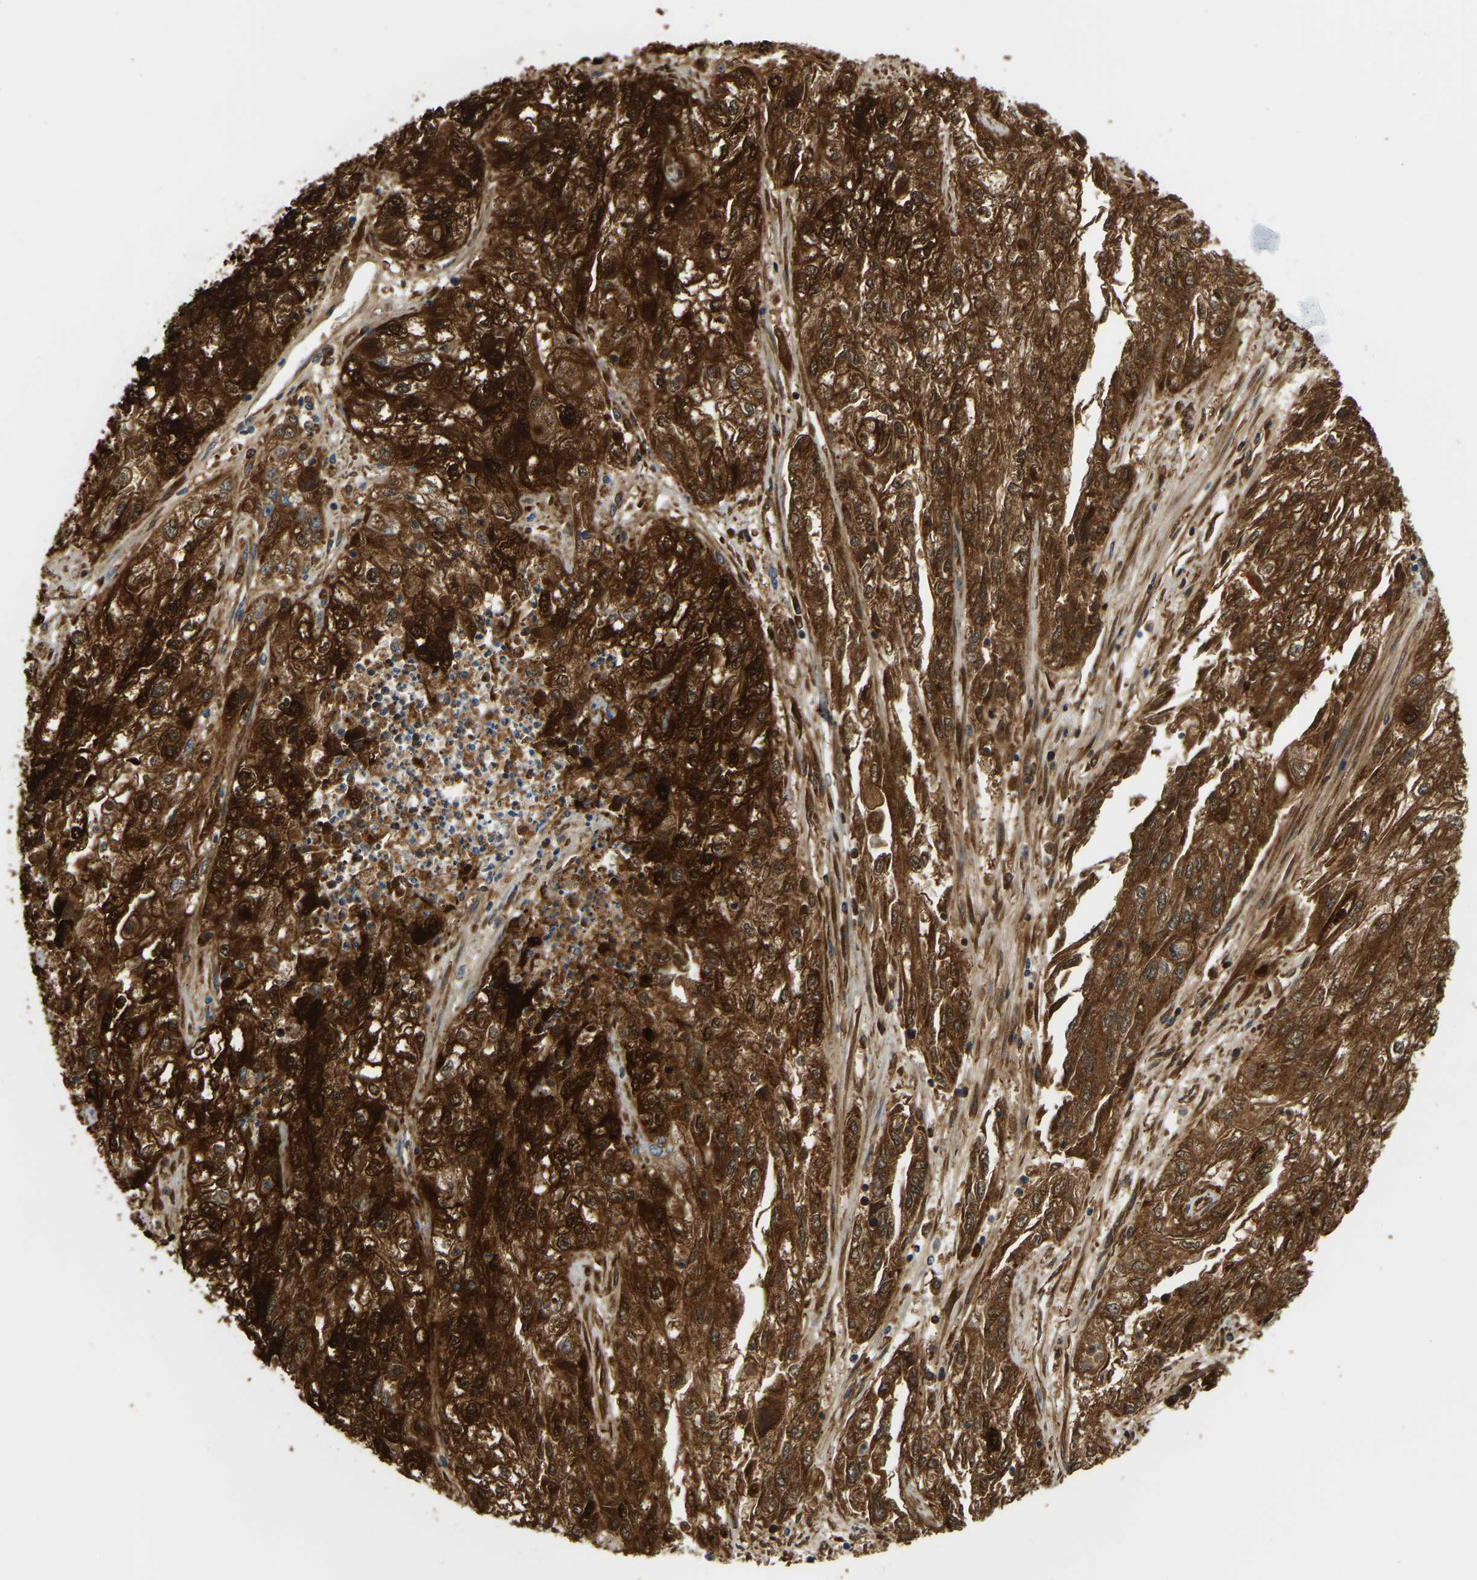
{"staining": {"intensity": "strong", "quantity": ">75%", "location": "cytoplasmic/membranous"}, "tissue": "endometrial cancer", "cell_type": "Tumor cells", "image_type": "cancer", "snomed": [{"axis": "morphology", "description": "Adenocarcinoma, NOS"}, {"axis": "topography", "description": "Endometrium"}], "caption": "The image shows staining of endometrial adenocarcinoma, revealing strong cytoplasmic/membranous protein positivity (brown color) within tumor cells.", "gene": "GDA", "patient": {"sex": "female", "age": 49}}